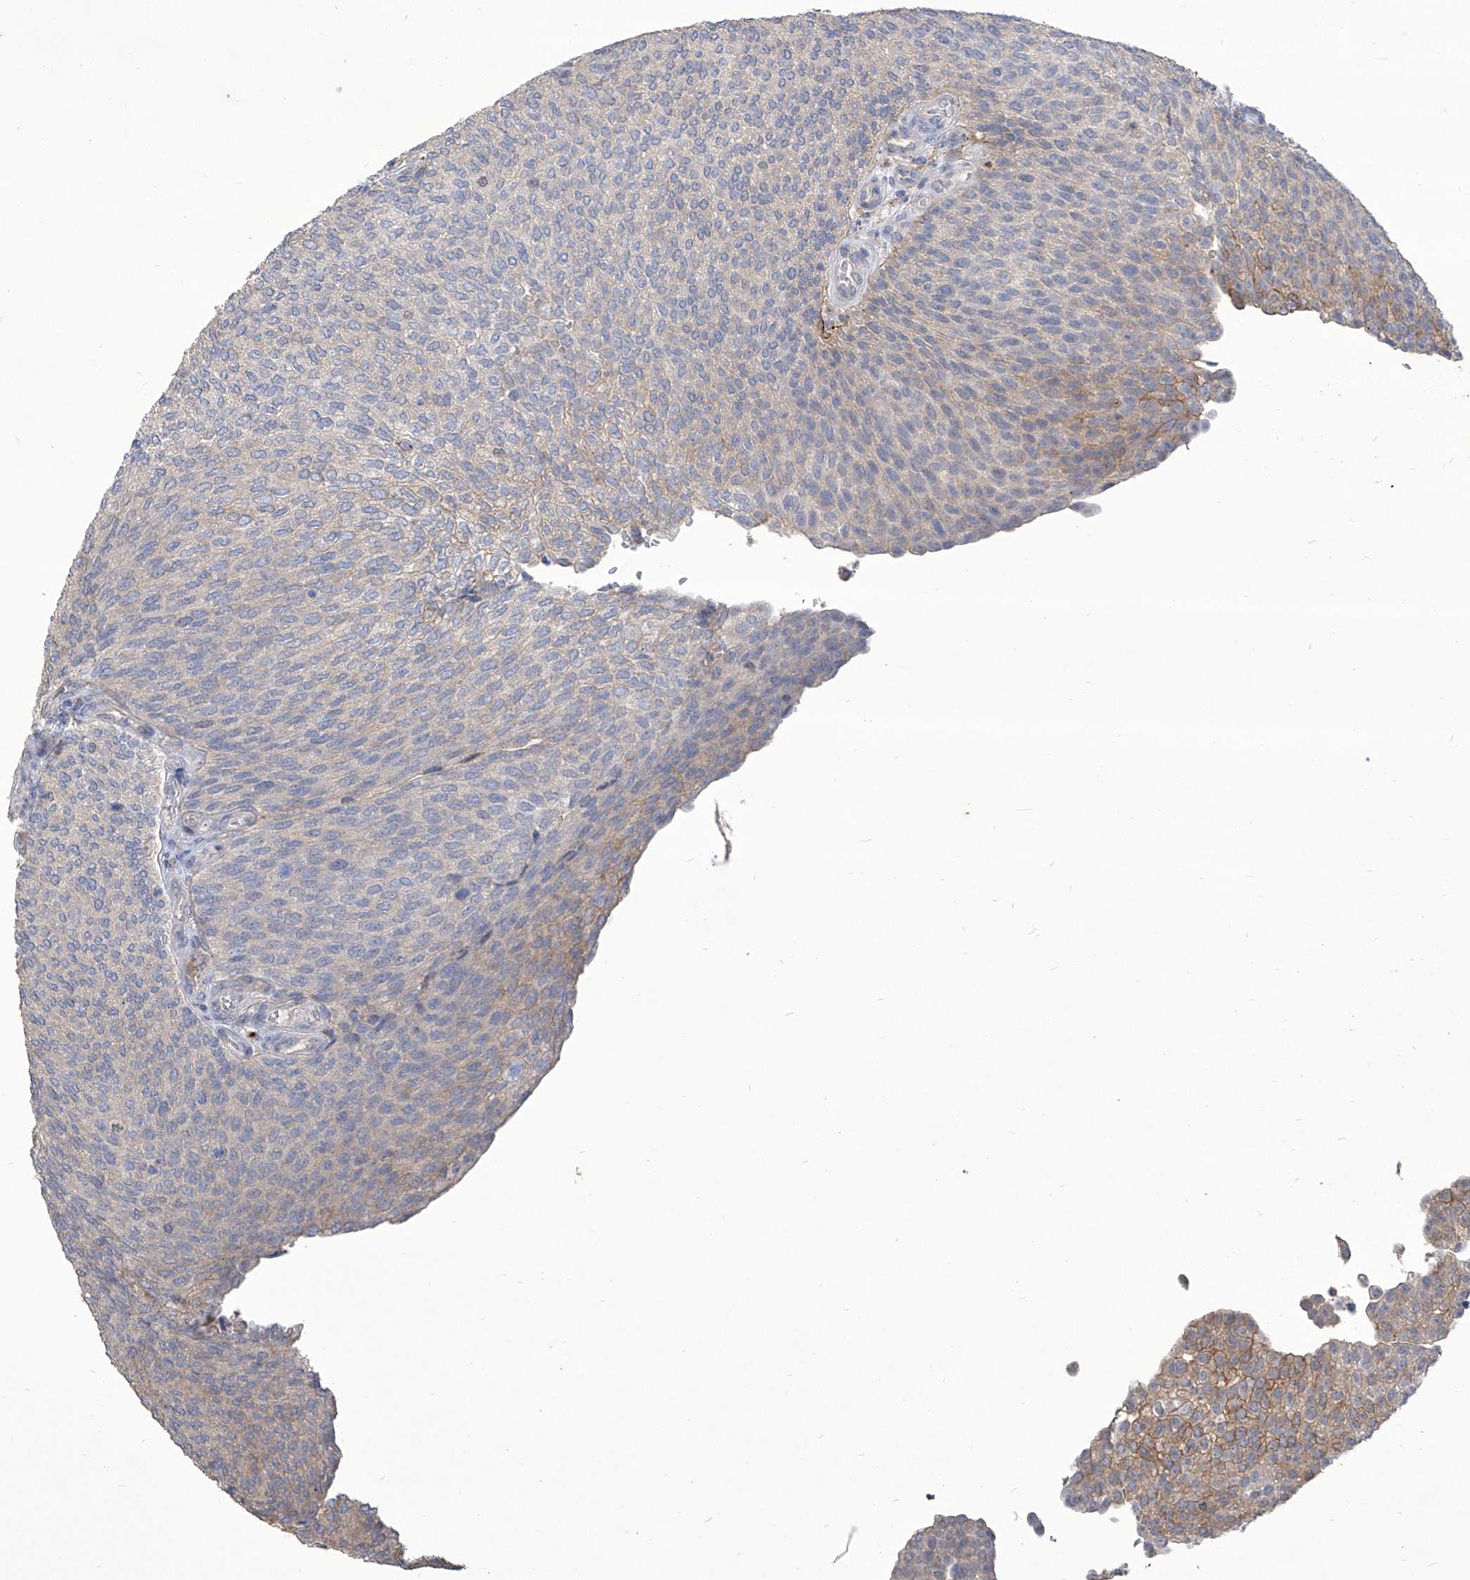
{"staining": {"intensity": "negative", "quantity": "none", "location": "none"}, "tissue": "urothelial cancer", "cell_type": "Tumor cells", "image_type": "cancer", "snomed": [{"axis": "morphology", "description": "Urothelial carcinoma, Low grade"}, {"axis": "topography", "description": "Urinary bladder"}], "caption": "Micrograph shows no significant protein positivity in tumor cells of urothelial cancer. (DAB immunohistochemistry, high magnification).", "gene": "TXNIP", "patient": {"sex": "female", "age": 79}}